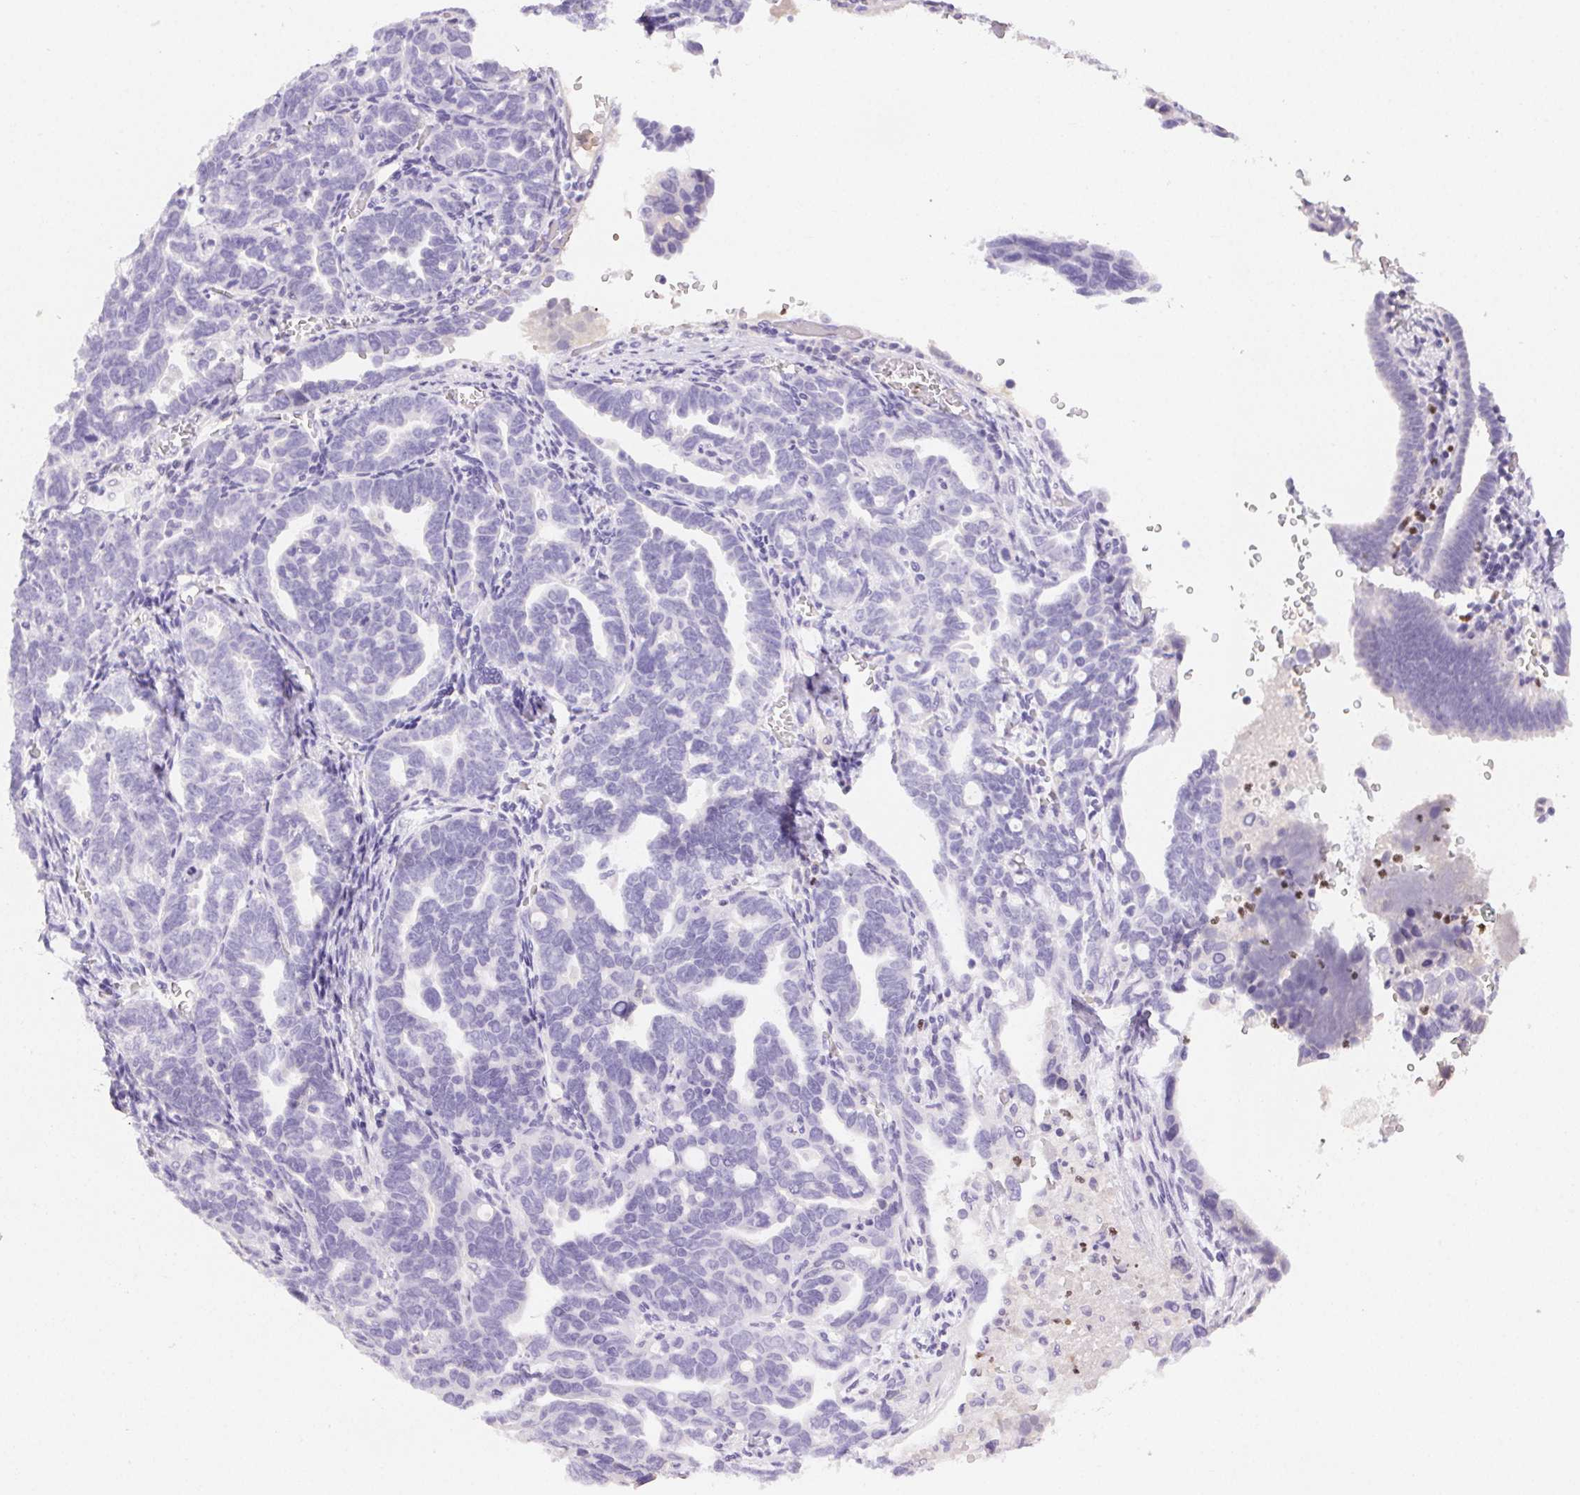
{"staining": {"intensity": "negative", "quantity": "none", "location": "none"}, "tissue": "ovarian cancer", "cell_type": "Tumor cells", "image_type": "cancer", "snomed": [{"axis": "morphology", "description": "Cystadenocarcinoma, serous, NOS"}, {"axis": "topography", "description": "Ovary"}], "caption": "Immunohistochemistry (IHC) histopathology image of ovarian cancer stained for a protein (brown), which exhibits no expression in tumor cells.", "gene": "PADI4", "patient": {"sex": "female", "age": 69}}